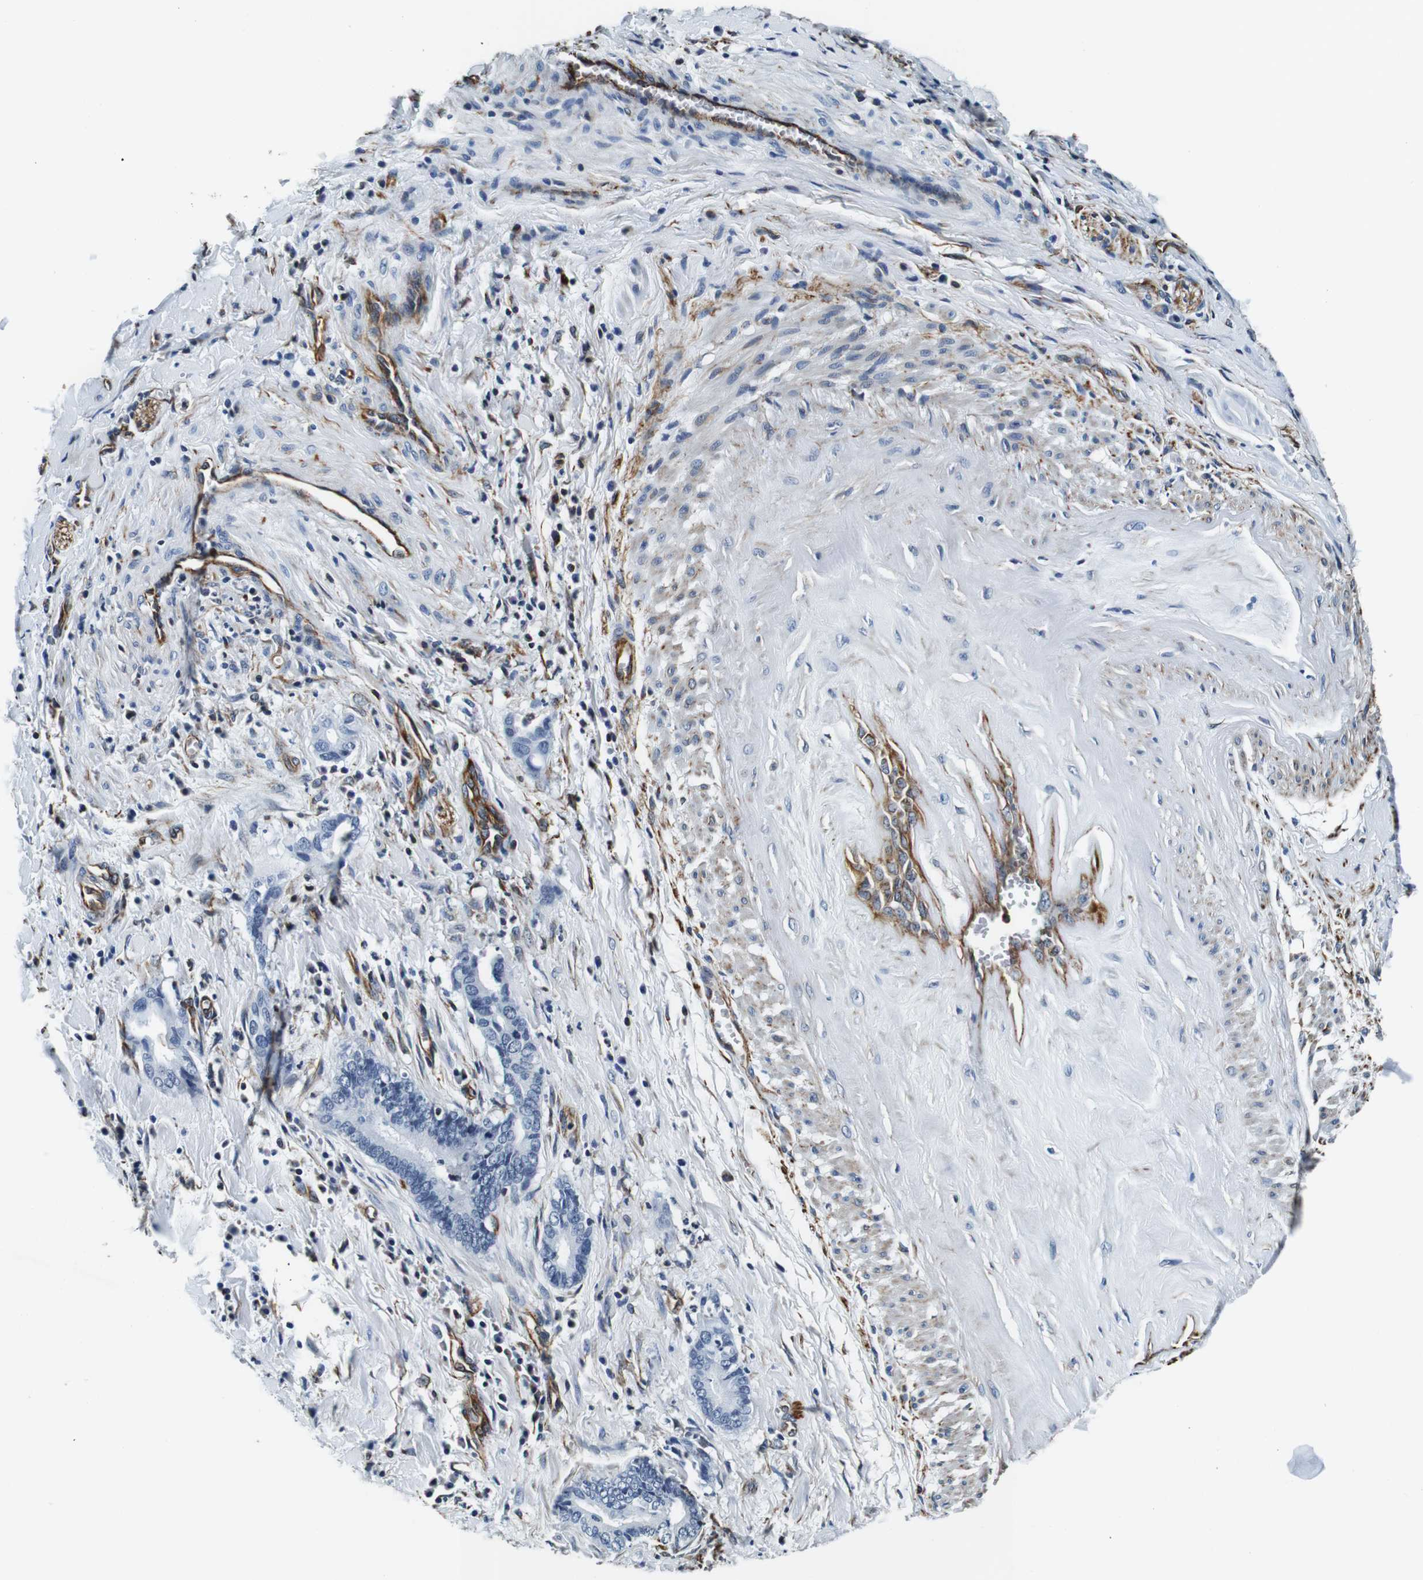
{"staining": {"intensity": "negative", "quantity": "none", "location": "none"}, "tissue": "cervical cancer", "cell_type": "Tumor cells", "image_type": "cancer", "snomed": [{"axis": "morphology", "description": "Adenocarcinoma, NOS"}, {"axis": "topography", "description": "Cervix"}], "caption": "Tumor cells are negative for brown protein staining in cervical cancer (adenocarcinoma). (Immunohistochemistry, brightfield microscopy, high magnification).", "gene": "GJE1", "patient": {"sex": "female", "age": 44}}